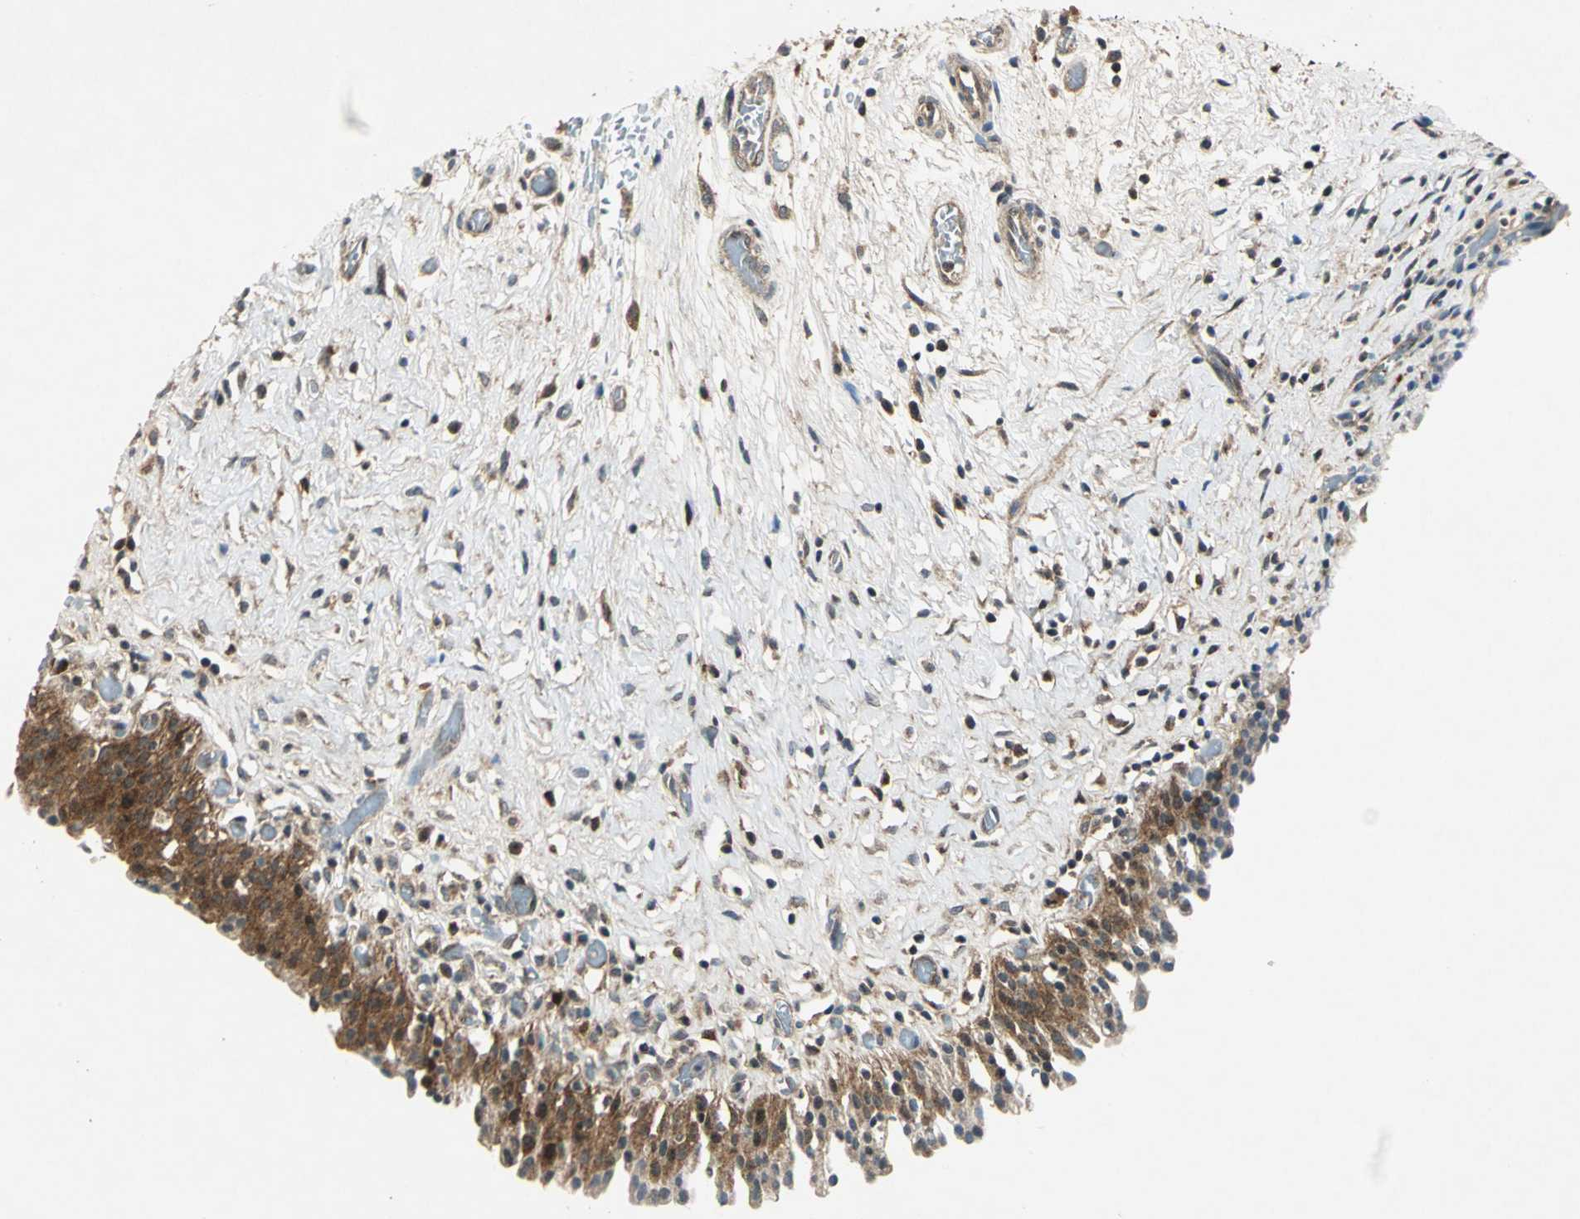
{"staining": {"intensity": "strong", "quantity": ">75%", "location": "cytoplasmic/membranous"}, "tissue": "urinary bladder", "cell_type": "Urothelial cells", "image_type": "normal", "snomed": [{"axis": "morphology", "description": "Normal tissue, NOS"}, {"axis": "topography", "description": "Urinary bladder"}], "caption": "Immunohistochemistry of normal urinary bladder exhibits high levels of strong cytoplasmic/membranous staining in about >75% of urothelial cells. The staining was performed using DAB (3,3'-diaminobenzidine), with brown indicating positive protein expression. Nuclei are stained blue with hematoxylin.", "gene": "AHSA1", "patient": {"sex": "male", "age": 51}}